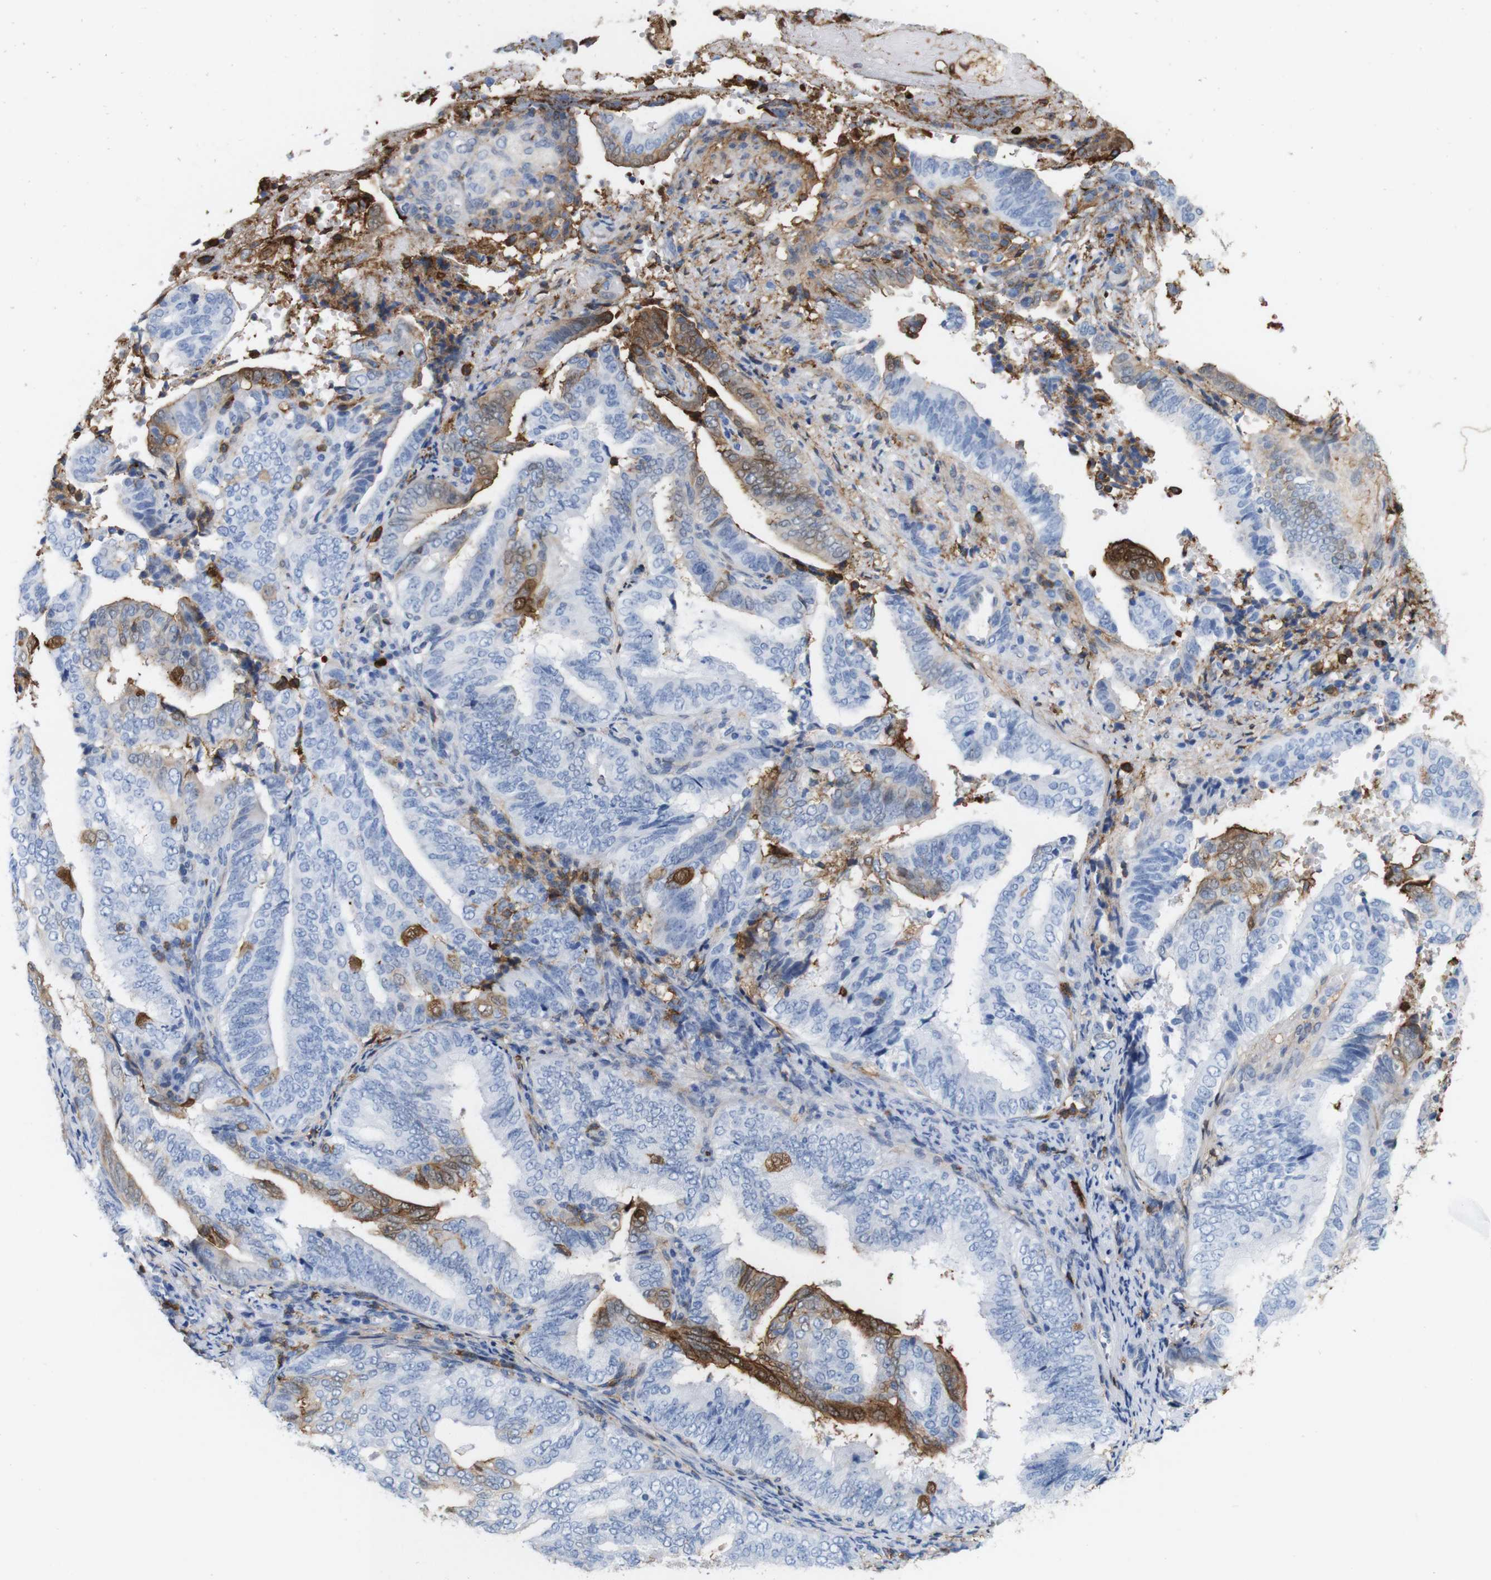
{"staining": {"intensity": "moderate", "quantity": "<25%", "location": "cytoplasmic/membranous,nuclear"}, "tissue": "endometrial cancer", "cell_type": "Tumor cells", "image_type": "cancer", "snomed": [{"axis": "morphology", "description": "Adenocarcinoma, NOS"}, {"axis": "topography", "description": "Endometrium"}], "caption": "A histopathology image of endometrial adenocarcinoma stained for a protein shows moderate cytoplasmic/membranous and nuclear brown staining in tumor cells. The protein of interest is stained brown, and the nuclei are stained in blue (DAB (3,3'-diaminobenzidine) IHC with brightfield microscopy, high magnification).", "gene": "ANXA1", "patient": {"sex": "female", "age": 58}}